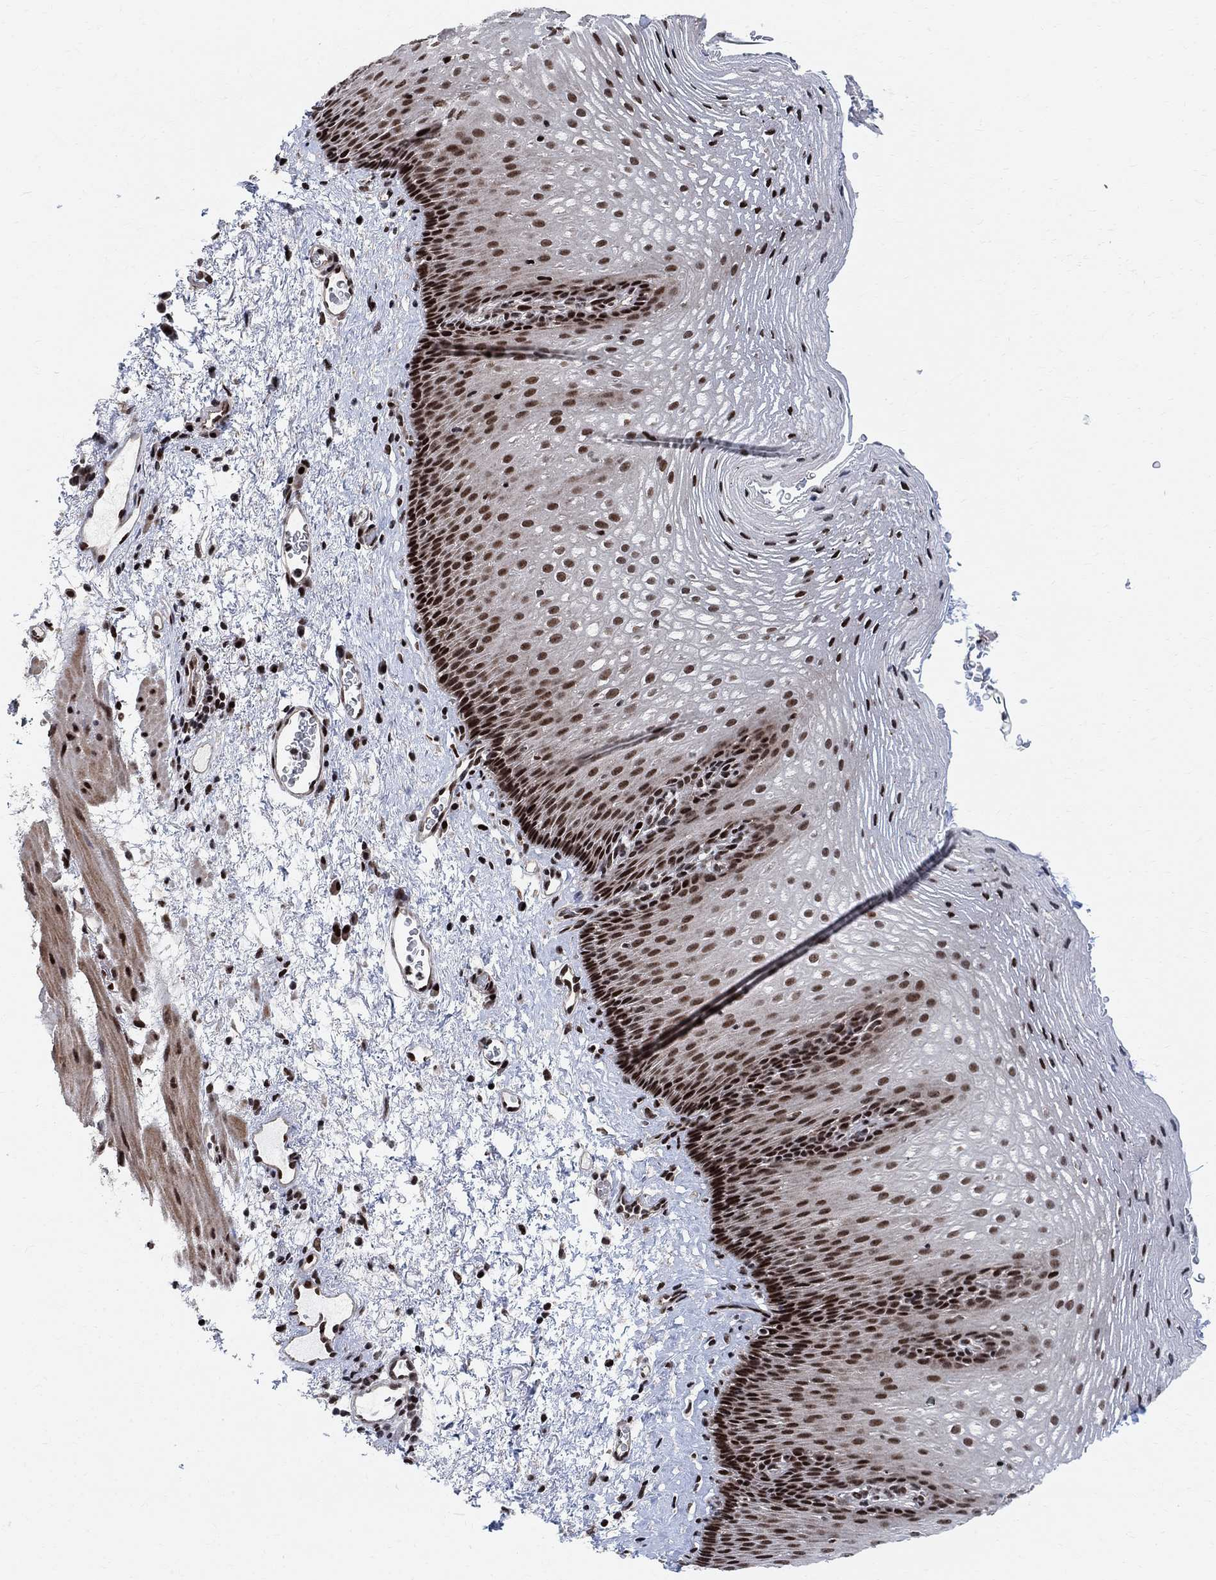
{"staining": {"intensity": "strong", "quantity": "25%-75%", "location": "nuclear"}, "tissue": "esophagus", "cell_type": "Squamous epithelial cells", "image_type": "normal", "snomed": [{"axis": "morphology", "description": "Normal tissue, NOS"}, {"axis": "topography", "description": "Esophagus"}], "caption": "Immunohistochemistry image of unremarkable human esophagus stained for a protein (brown), which exhibits high levels of strong nuclear positivity in about 25%-75% of squamous epithelial cells.", "gene": "E4F1", "patient": {"sex": "male", "age": 76}}